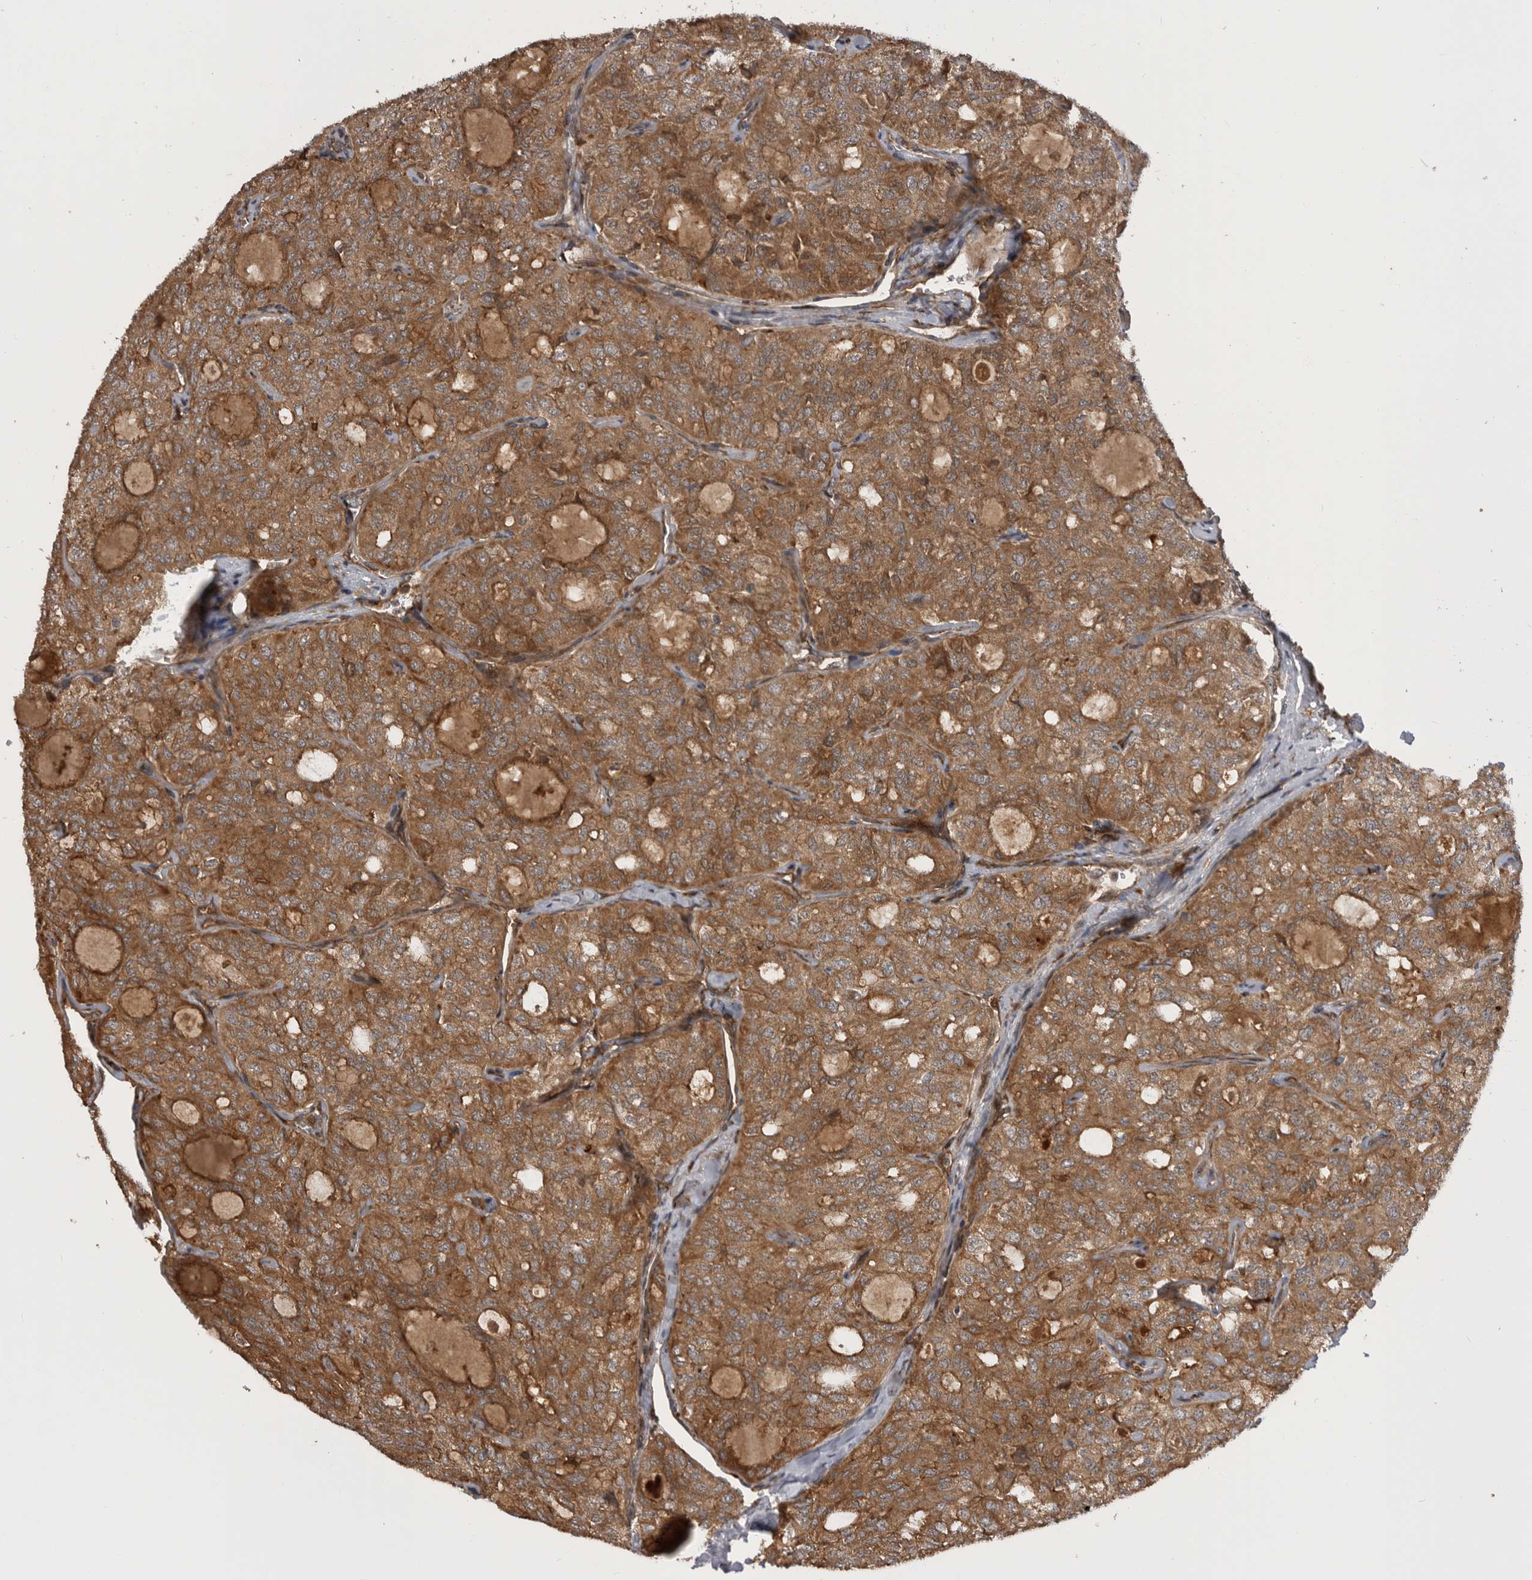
{"staining": {"intensity": "moderate", "quantity": ">75%", "location": "cytoplasmic/membranous"}, "tissue": "thyroid cancer", "cell_type": "Tumor cells", "image_type": "cancer", "snomed": [{"axis": "morphology", "description": "Follicular adenoma carcinoma, NOS"}, {"axis": "topography", "description": "Thyroid gland"}], "caption": "A high-resolution histopathology image shows IHC staining of follicular adenoma carcinoma (thyroid), which exhibits moderate cytoplasmic/membranous positivity in about >75% of tumor cells.", "gene": "RAB3GAP2", "patient": {"sex": "male", "age": 75}}